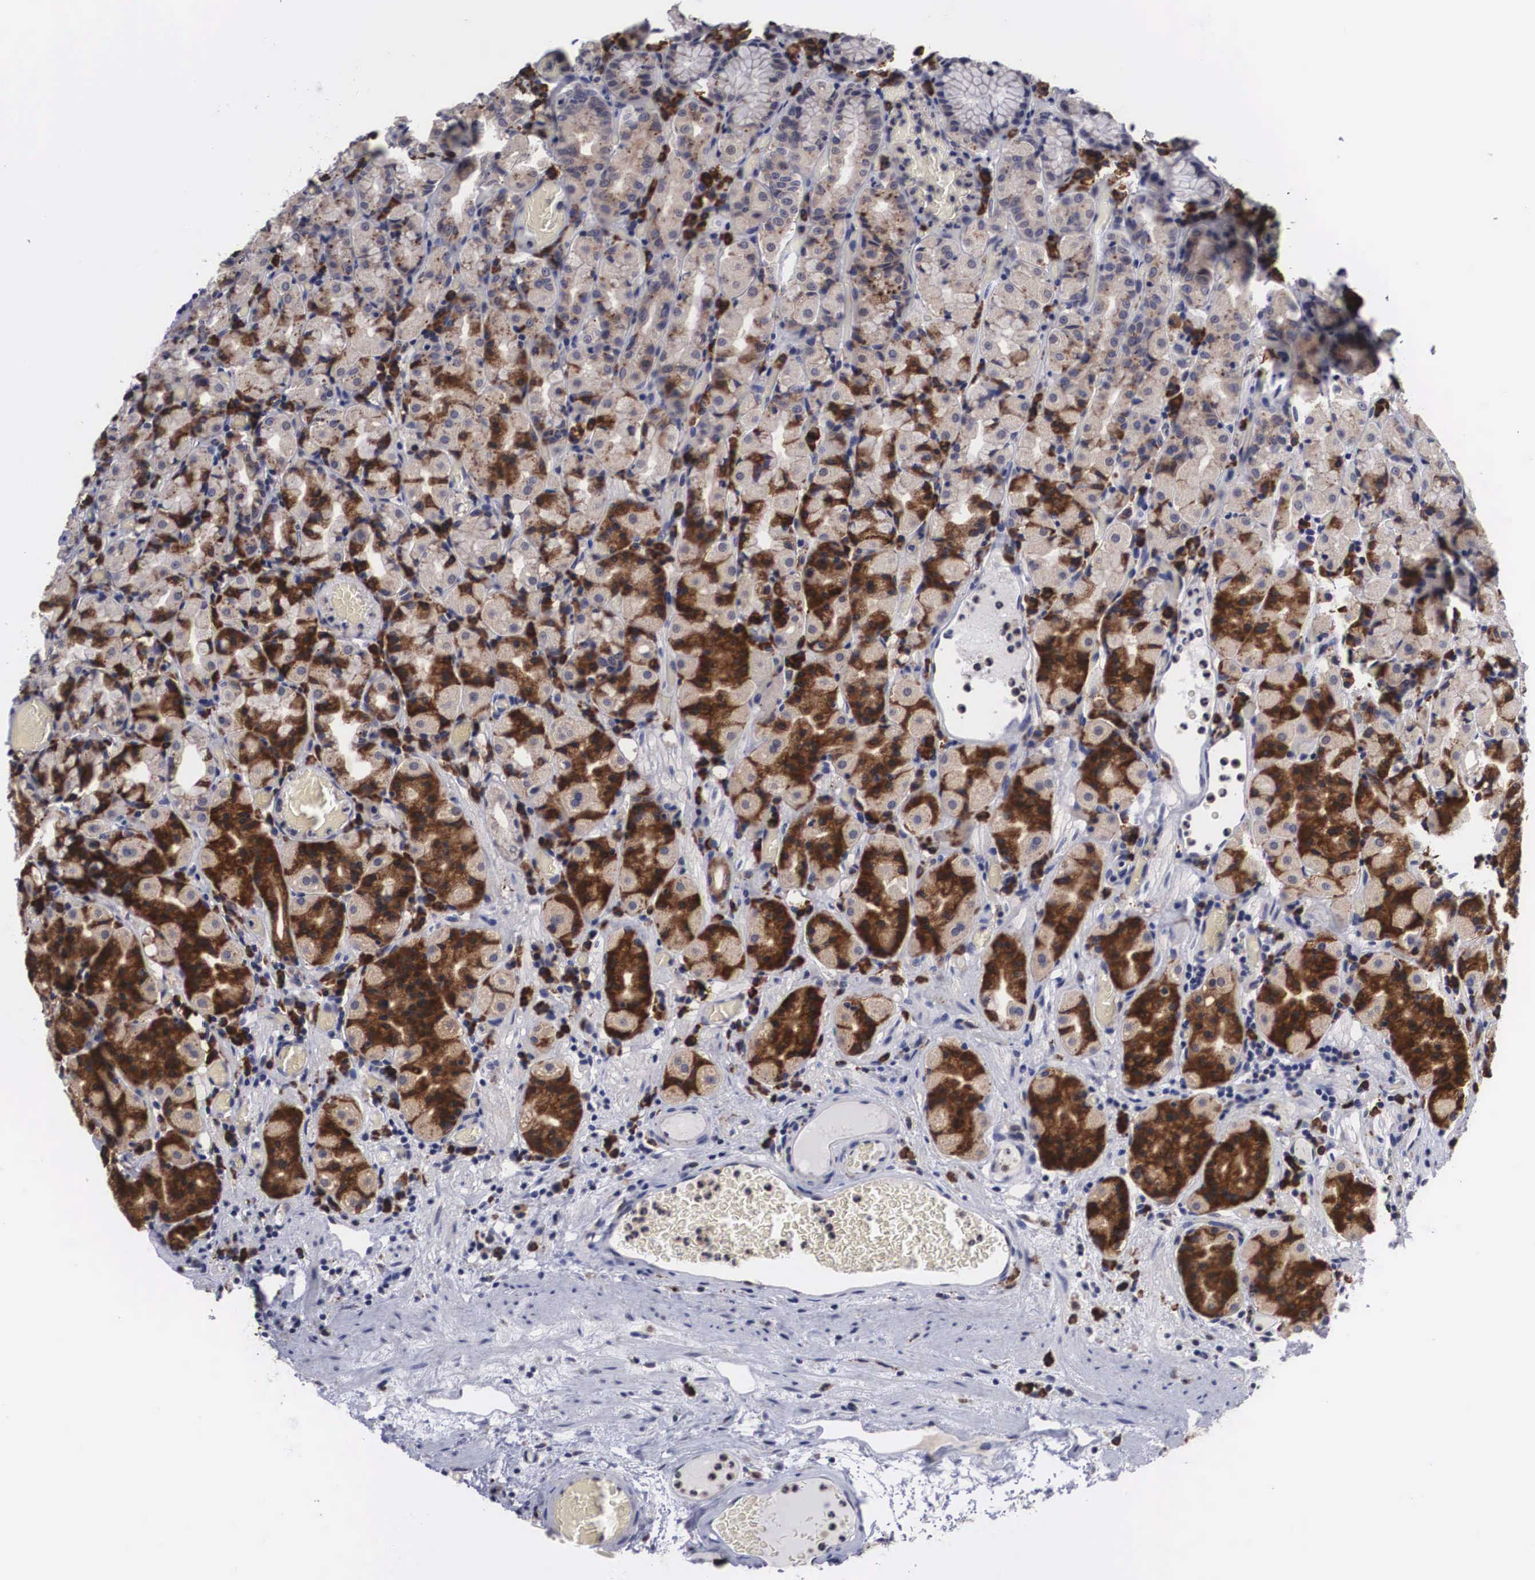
{"staining": {"intensity": "strong", "quantity": "25%-75%", "location": "cytoplasmic/membranous"}, "tissue": "stomach", "cell_type": "Glandular cells", "image_type": "normal", "snomed": [{"axis": "morphology", "description": "Normal tissue, NOS"}, {"axis": "topography", "description": "Stomach, lower"}], "caption": "Immunohistochemical staining of normal human stomach exhibits 25%-75% levels of strong cytoplasmic/membranous protein expression in about 25%-75% of glandular cells. (DAB (3,3'-diaminobenzidine) IHC, brown staining for protein, blue staining for nuclei).", "gene": "CRELD2", "patient": {"sex": "male", "age": 58}}